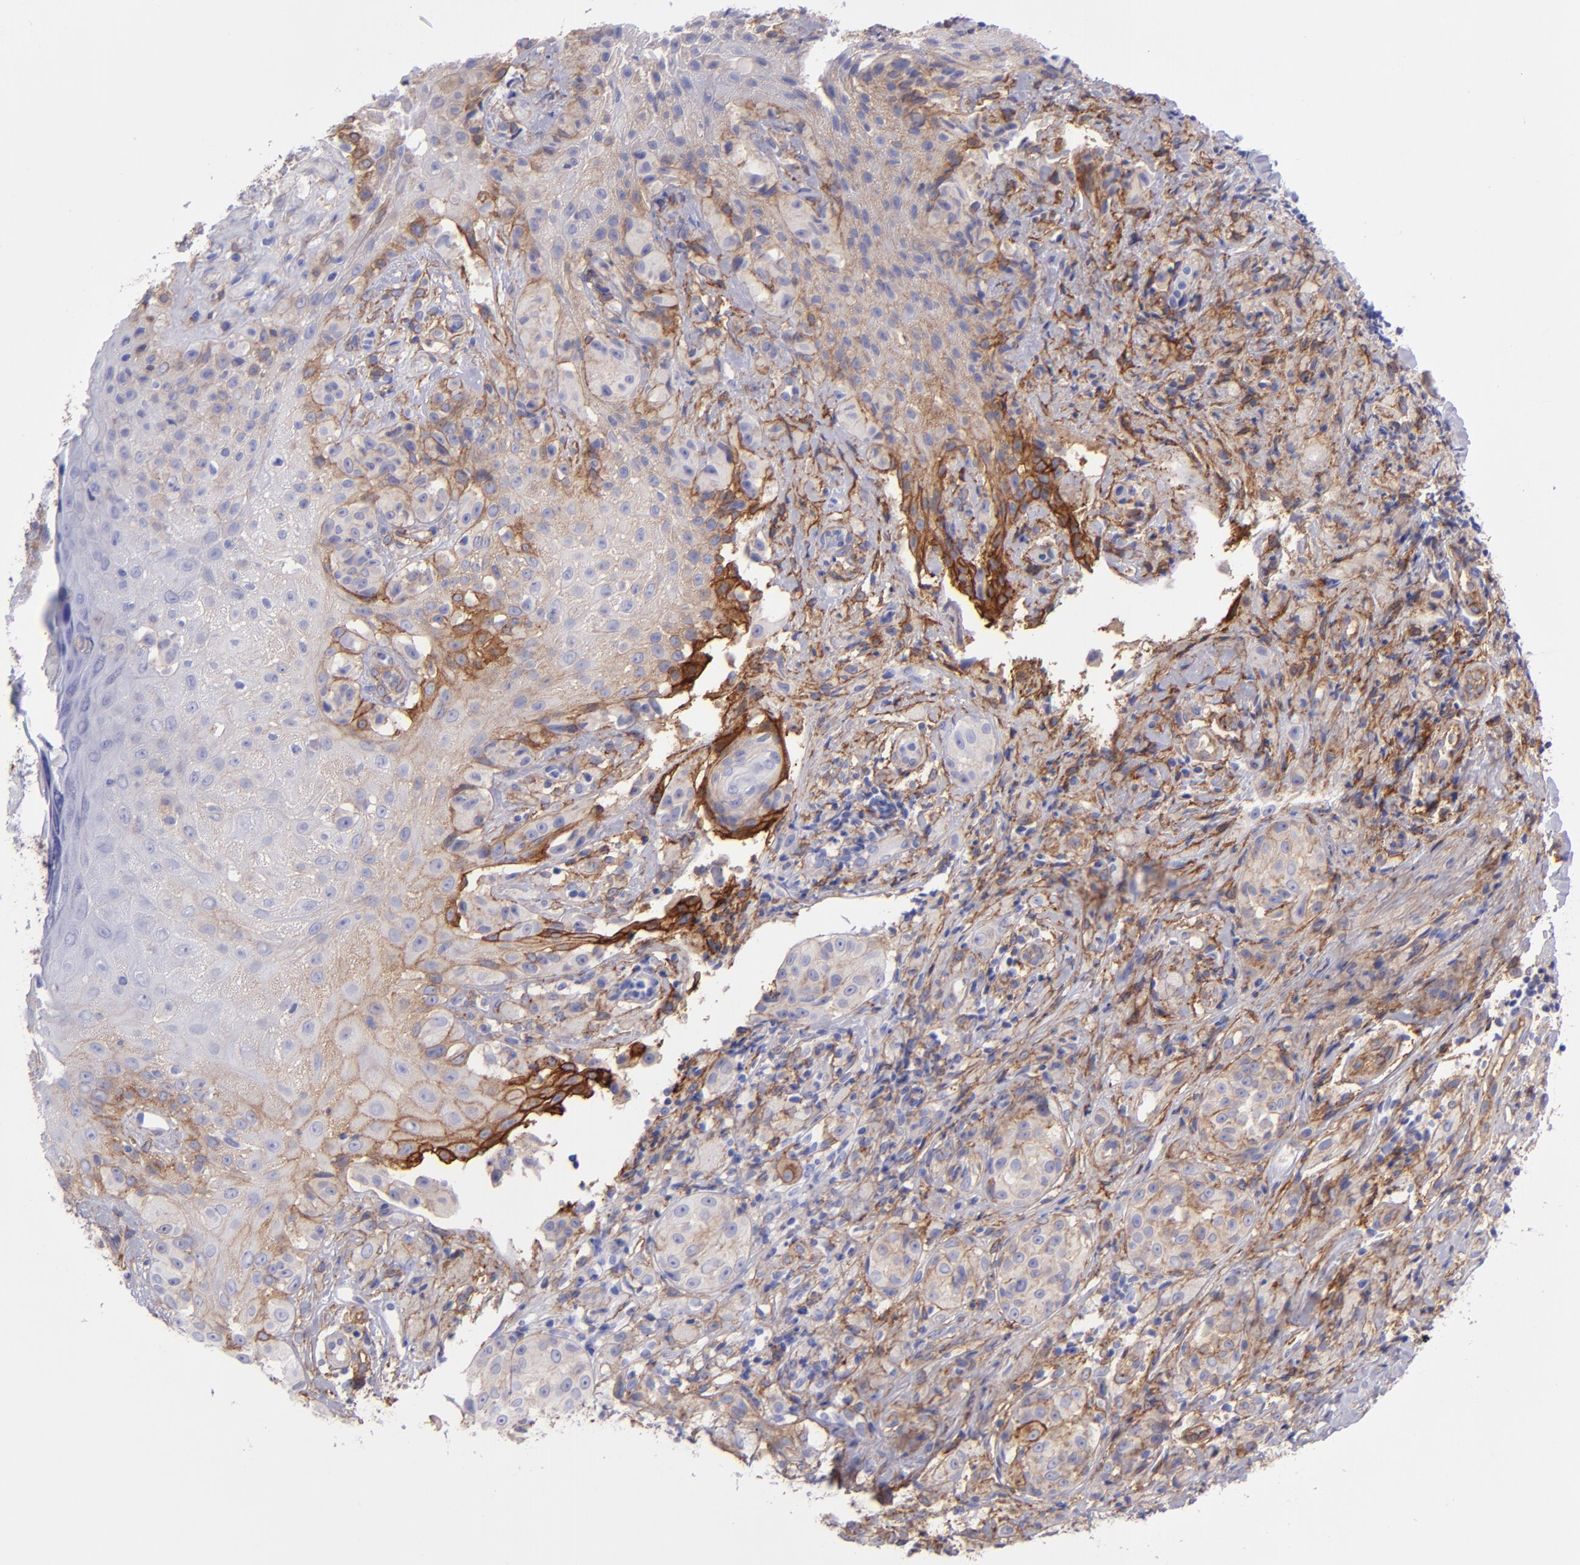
{"staining": {"intensity": "moderate", "quantity": ">75%", "location": "cytoplasmic/membranous"}, "tissue": "melanoma", "cell_type": "Tumor cells", "image_type": "cancer", "snomed": [{"axis": "morphology", "description": "Malignant melanoma, NOS"}, {"axis": "topography", "description": "Skin"}], "caption": "A medium amount of moderate cytoplasmic/membranous positivity is identified in about >75% of tumor cells in malignant melanoma tissue.", "gene": "ITGAV", "patient": {"sex": "male", "age": 67}}